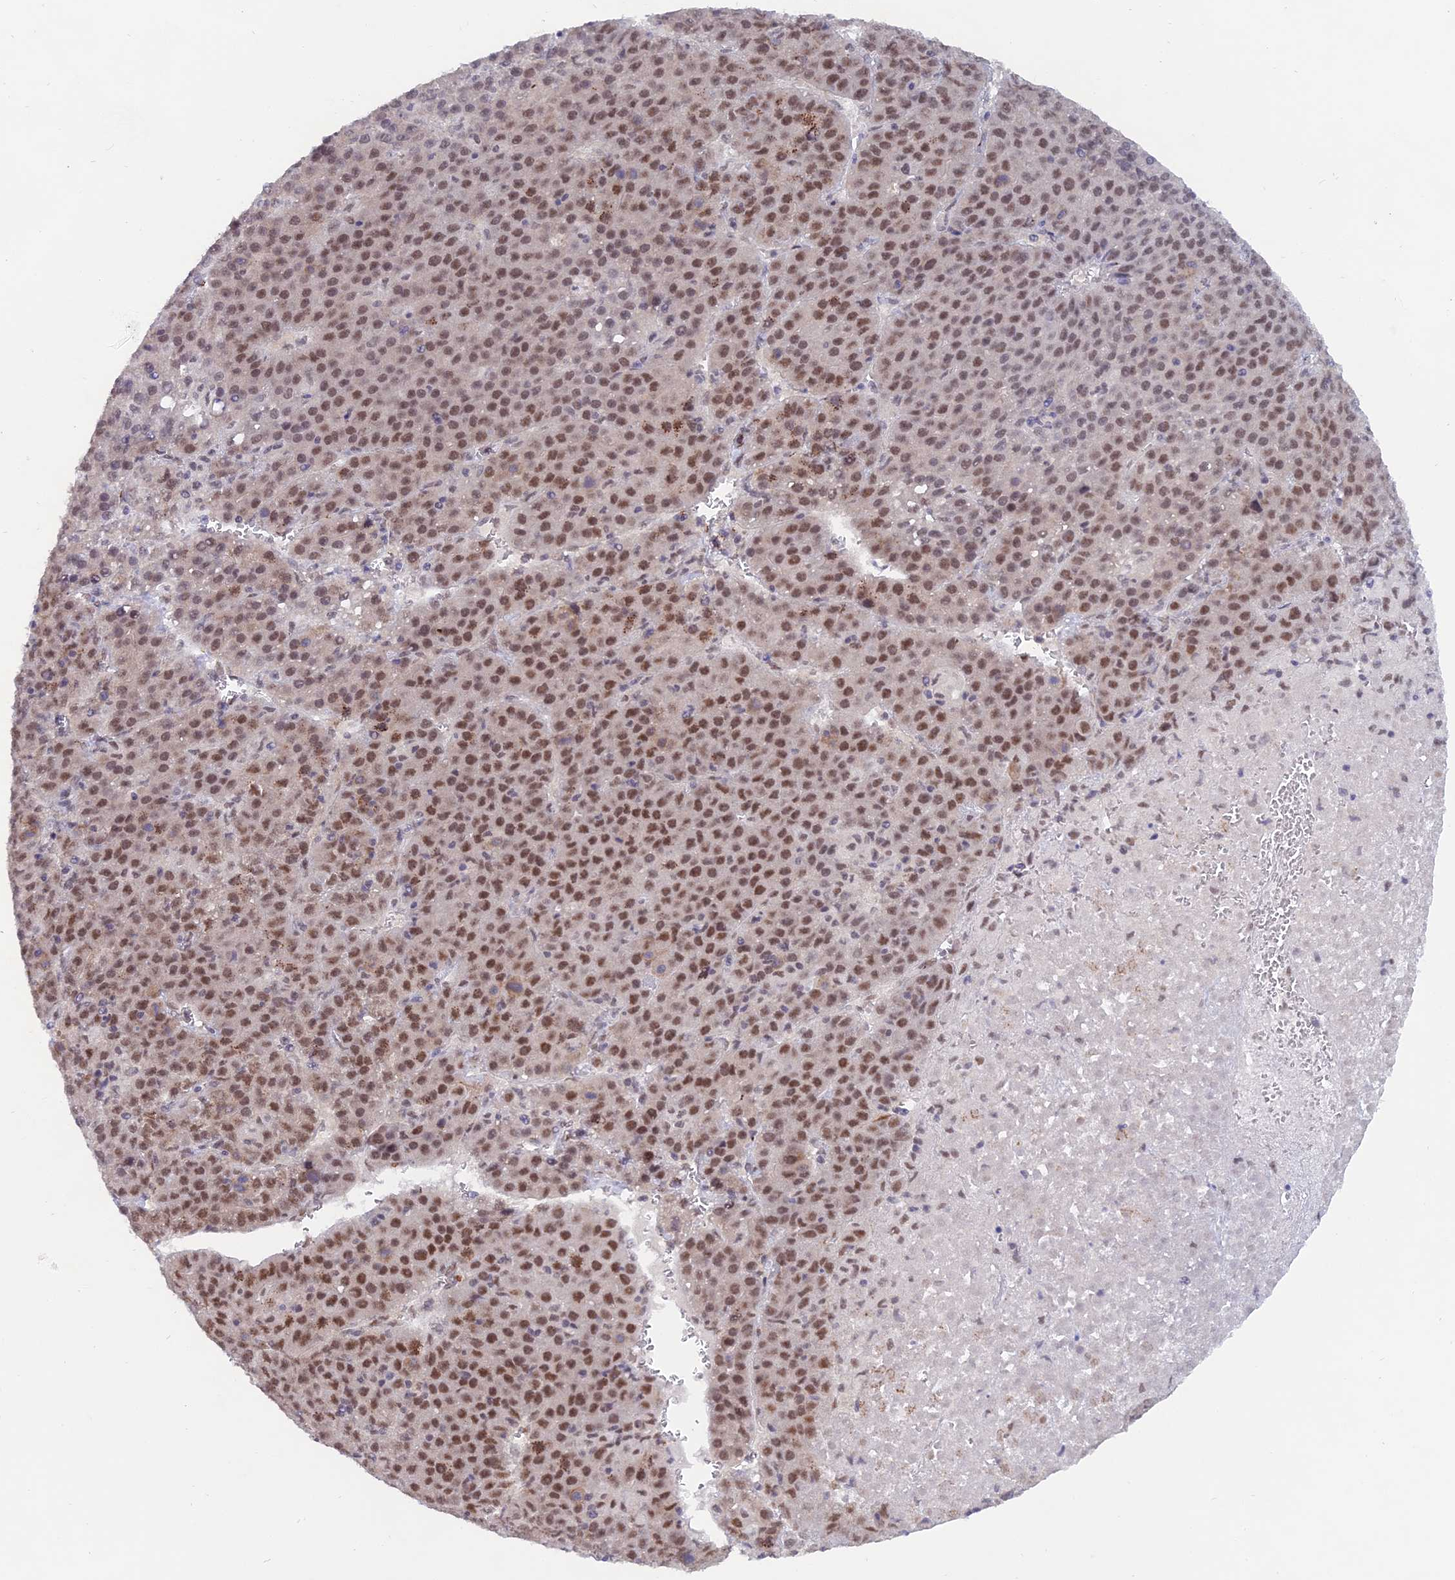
{"staining": {"intensity": "strong", "quantity": ">75%", "location": "nuclear"}, "tissue": "liver cancer", "cell_type": "Tumor cells", "image_type": "cancer", "snomed": [{"axis": "morphology", "description": "Carcinoma, Hepatocellular, NOS"}, {"axis": "topography", "description": "Liver"}], "caption": "A high-resolution histopathology image shows immunohistochemistry staining of liver cancer (hepatocellular carcinoma), which displays strong nuclear positivity in approximately >75% of tumor cells. (brown staining indicates protein expression, while blue staining denotes nuclei).", "gene": "THOC3", "patient": {"sex": "female", "age": 53}}